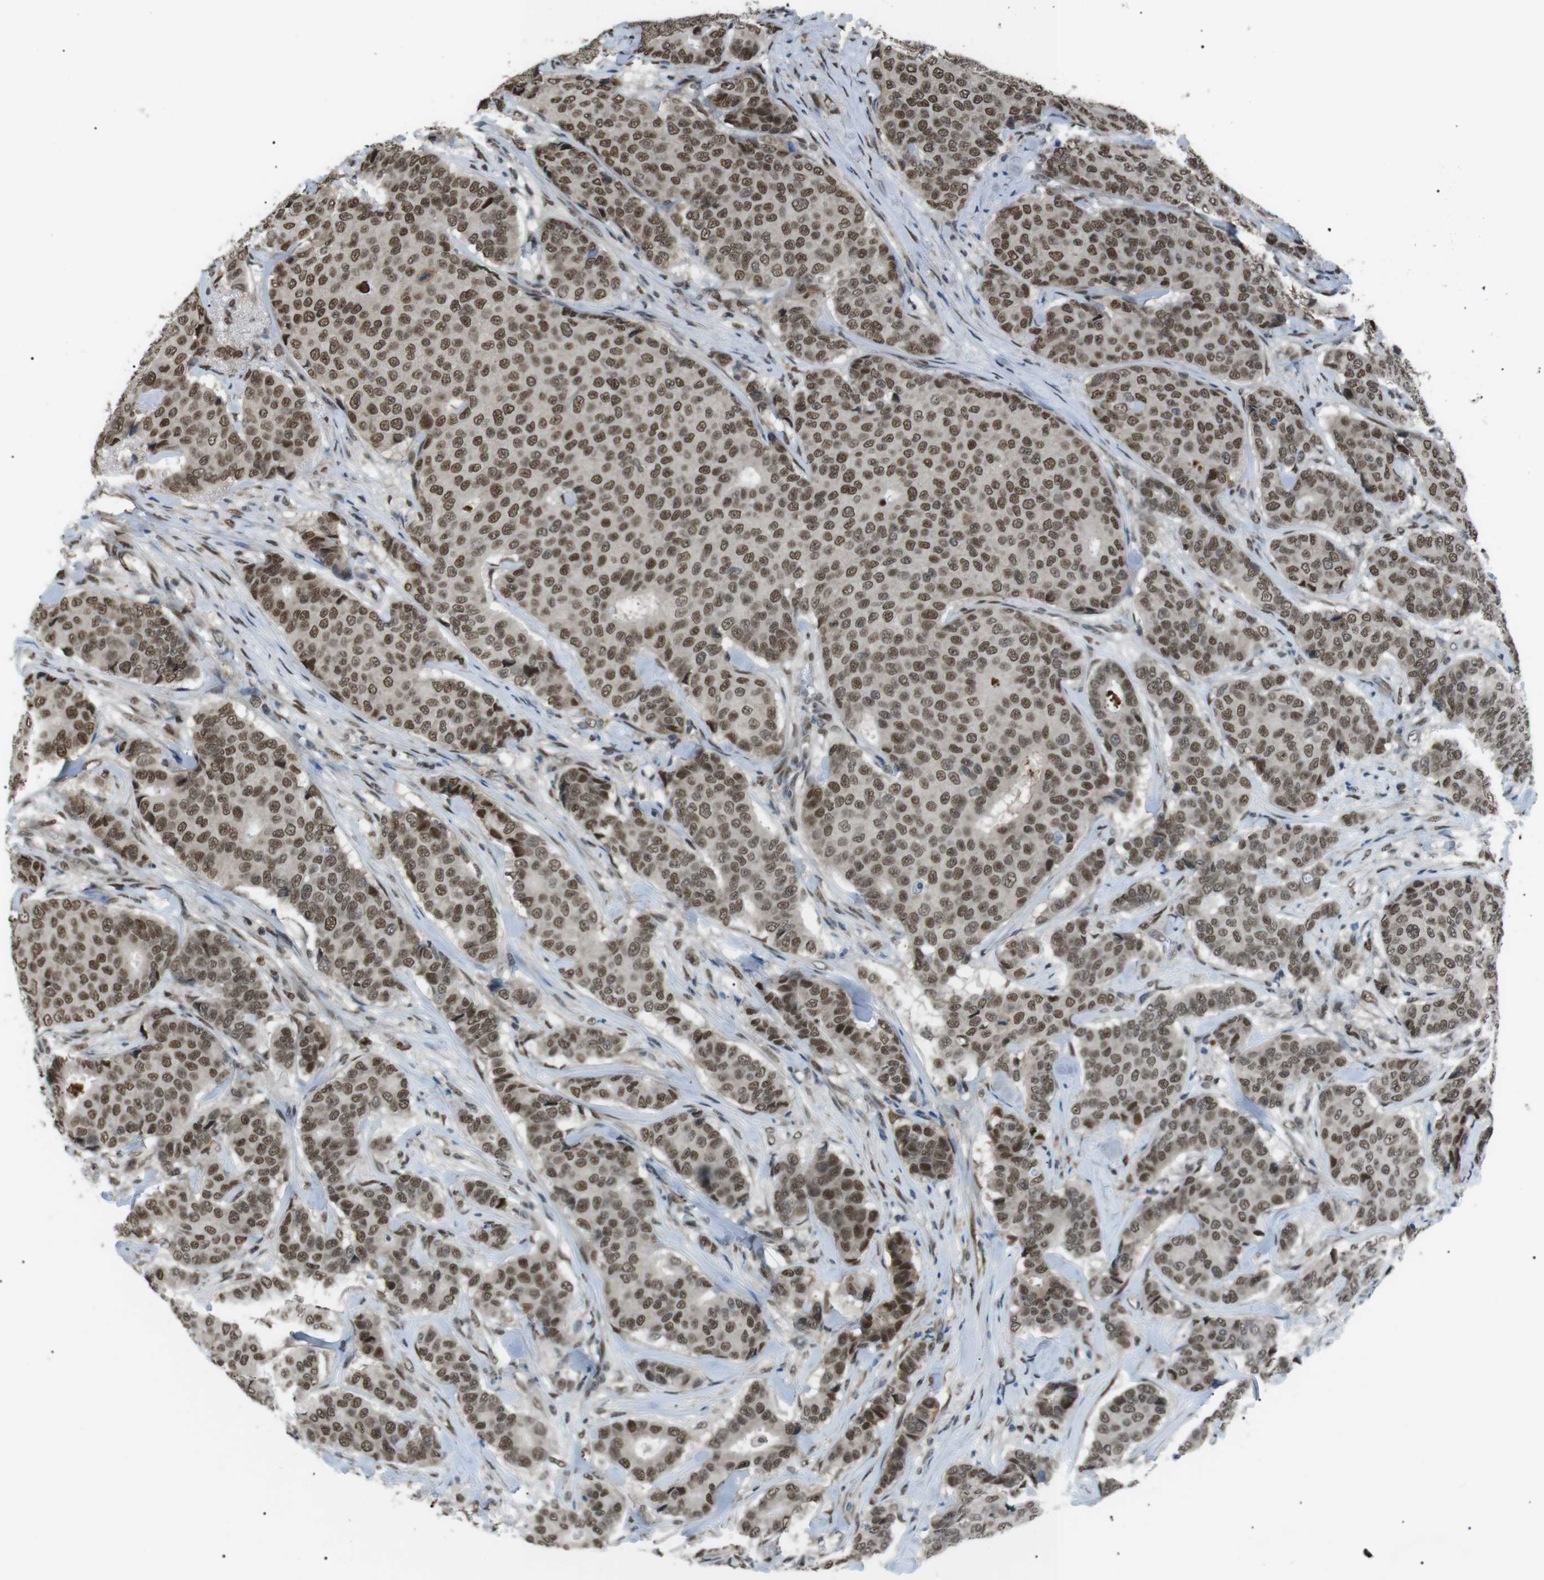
{"staining": {"intensity": "moderate", "quantity": ">75%", "location": "nuclear"}, "tissue": "breast cancer", "cell_type": "Tumor cells", "image_type": "cancer", "snomed": [{"axis": "morphology", "description": "Duct carcinoma"}, {"axis": "topography", "description": "Breast"}], "caption": "A micrograph of human breast cancer (intraductal carcinoma) stained for a protein reveals moderate nuclear brown staining in tumor cells.", "gene": "SRPK2", "patient": {"sex": "female", "age": 75}}